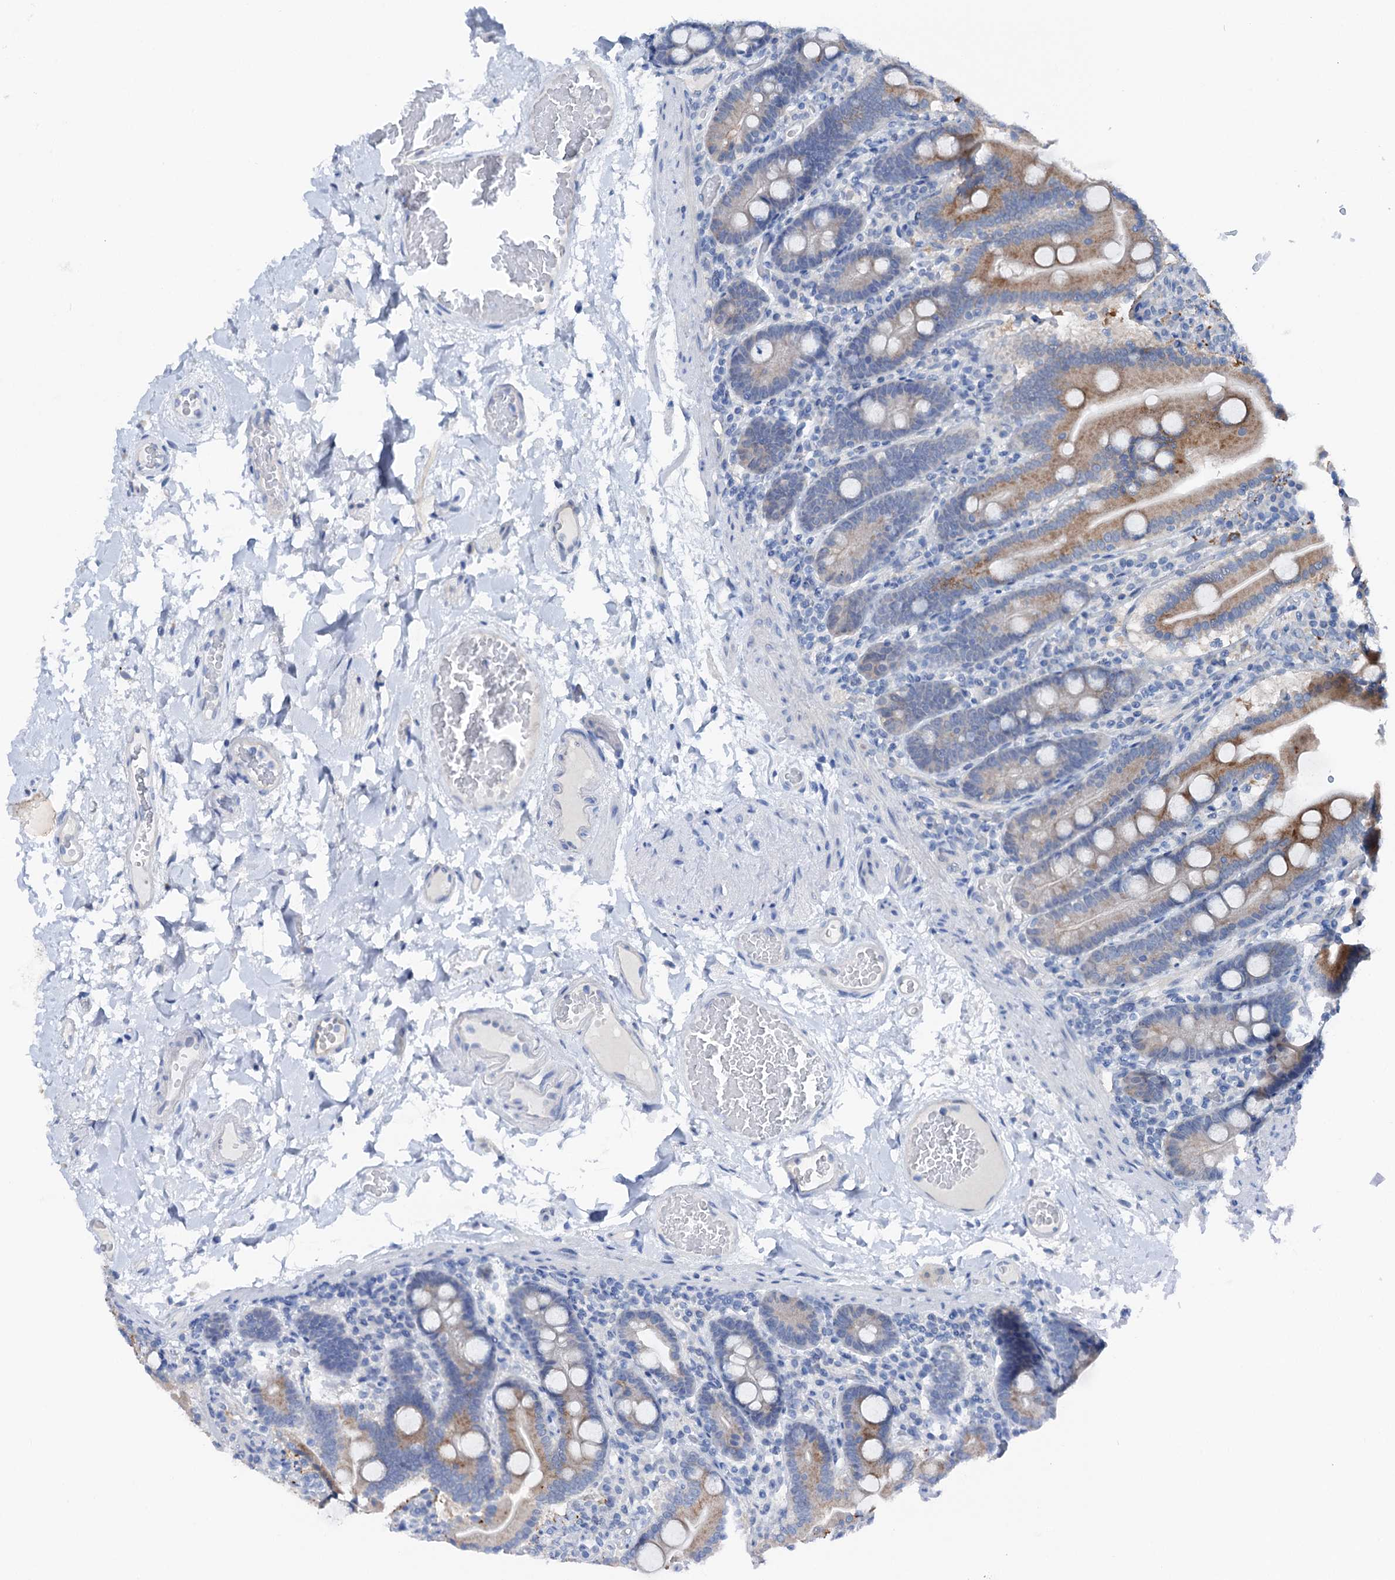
{"staining": {"intensity": "strong", "quantity": "25%-75%", "location": "cytoplasmic/membranous"}, "tissue": "duodenum", "cell_type": "Glandular cells", "image_type": "normal", "snomed": [{"axis": "morphology", "description": "Normal tissue, NOS"}, {"axis": "topography", "description": "Duodenum"}], "caption": "DAB immunohistochemical staining of unremarkable duodenum exhibits strong cytoplasmic/membranous protein staining in approximately 25%-75% of glandular cells.", "gene": "SHROOM1", "patient": {"sex": "male", "age": 55}}